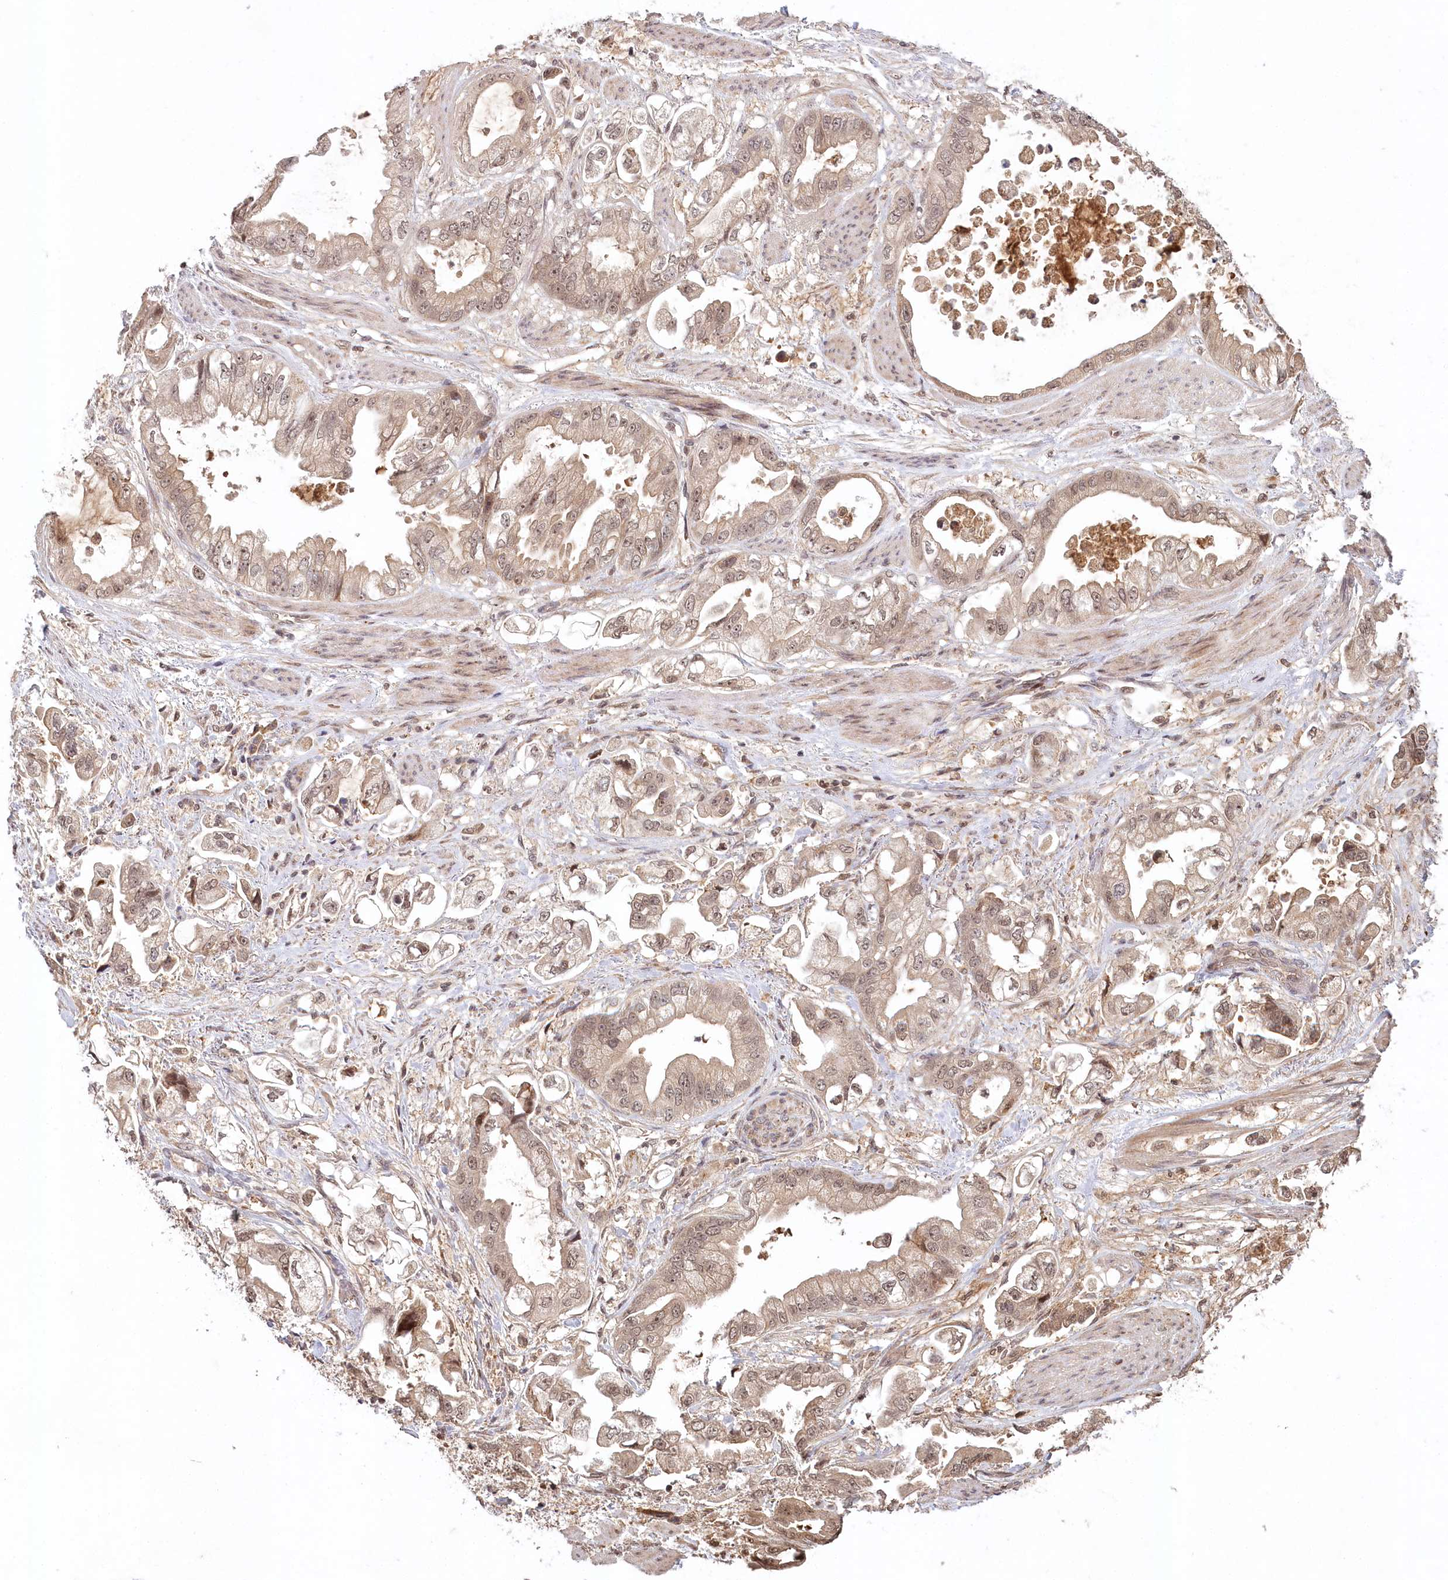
{"staining": {"intensity": "moderate", "quantity": ">75%", "location": "nuclear"}, "tissue": "stomach cancer", "cell_type": "Tumor cells", "image_type": "cancer", "snomed": [{"axis": "morphology", "description": "Adenocarcinoma, NOS"}, {"axis": "topography", "description": "Stomach"}], "caption": "IHC micrograph of human stomach cancer (adenocarcinoma) stained for a protein (brown), which reveals medium levels of moderate nuclear expression in approximately >75% of tumor cells.", "gene": "WAPL", "patient": {"sex": "male", "age": 62}}